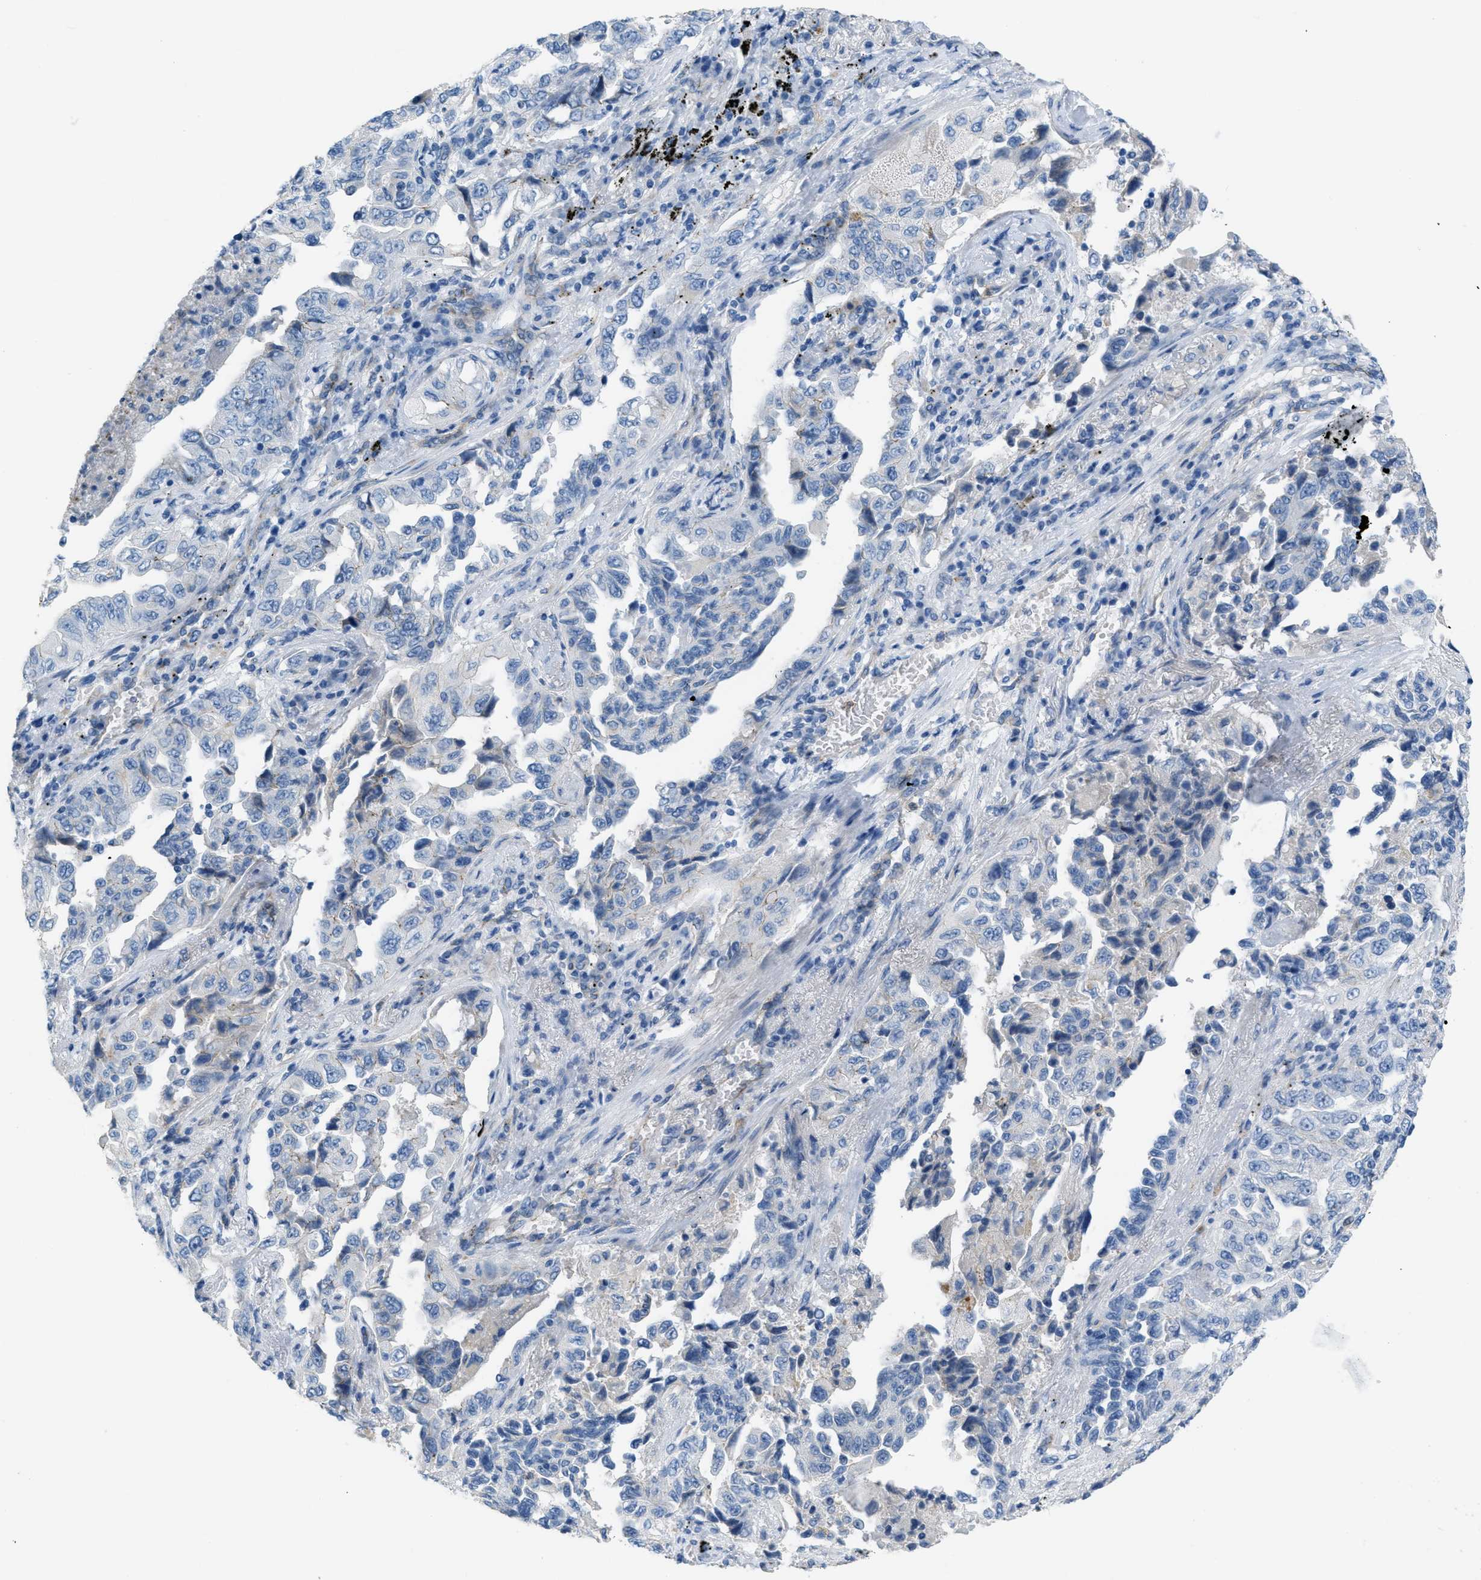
{"staining": {"intensity": "negative", "quantity": "none", "location": "none"}, "tissue": "lung cancer", "cell_type": "Tumor cells", "image_type": "cancer", "snomed": [{"axis": "morphology", "description": "Adenocarcinoma, NOS"}, {"axis": "topography", "description": "Lung"}], "caption": "Image shows no protein positivity in tumor cells of lung adenocarcinoma tissue.", "gene": "CRB3", "patient": {"sex": "female", "age": 51}}